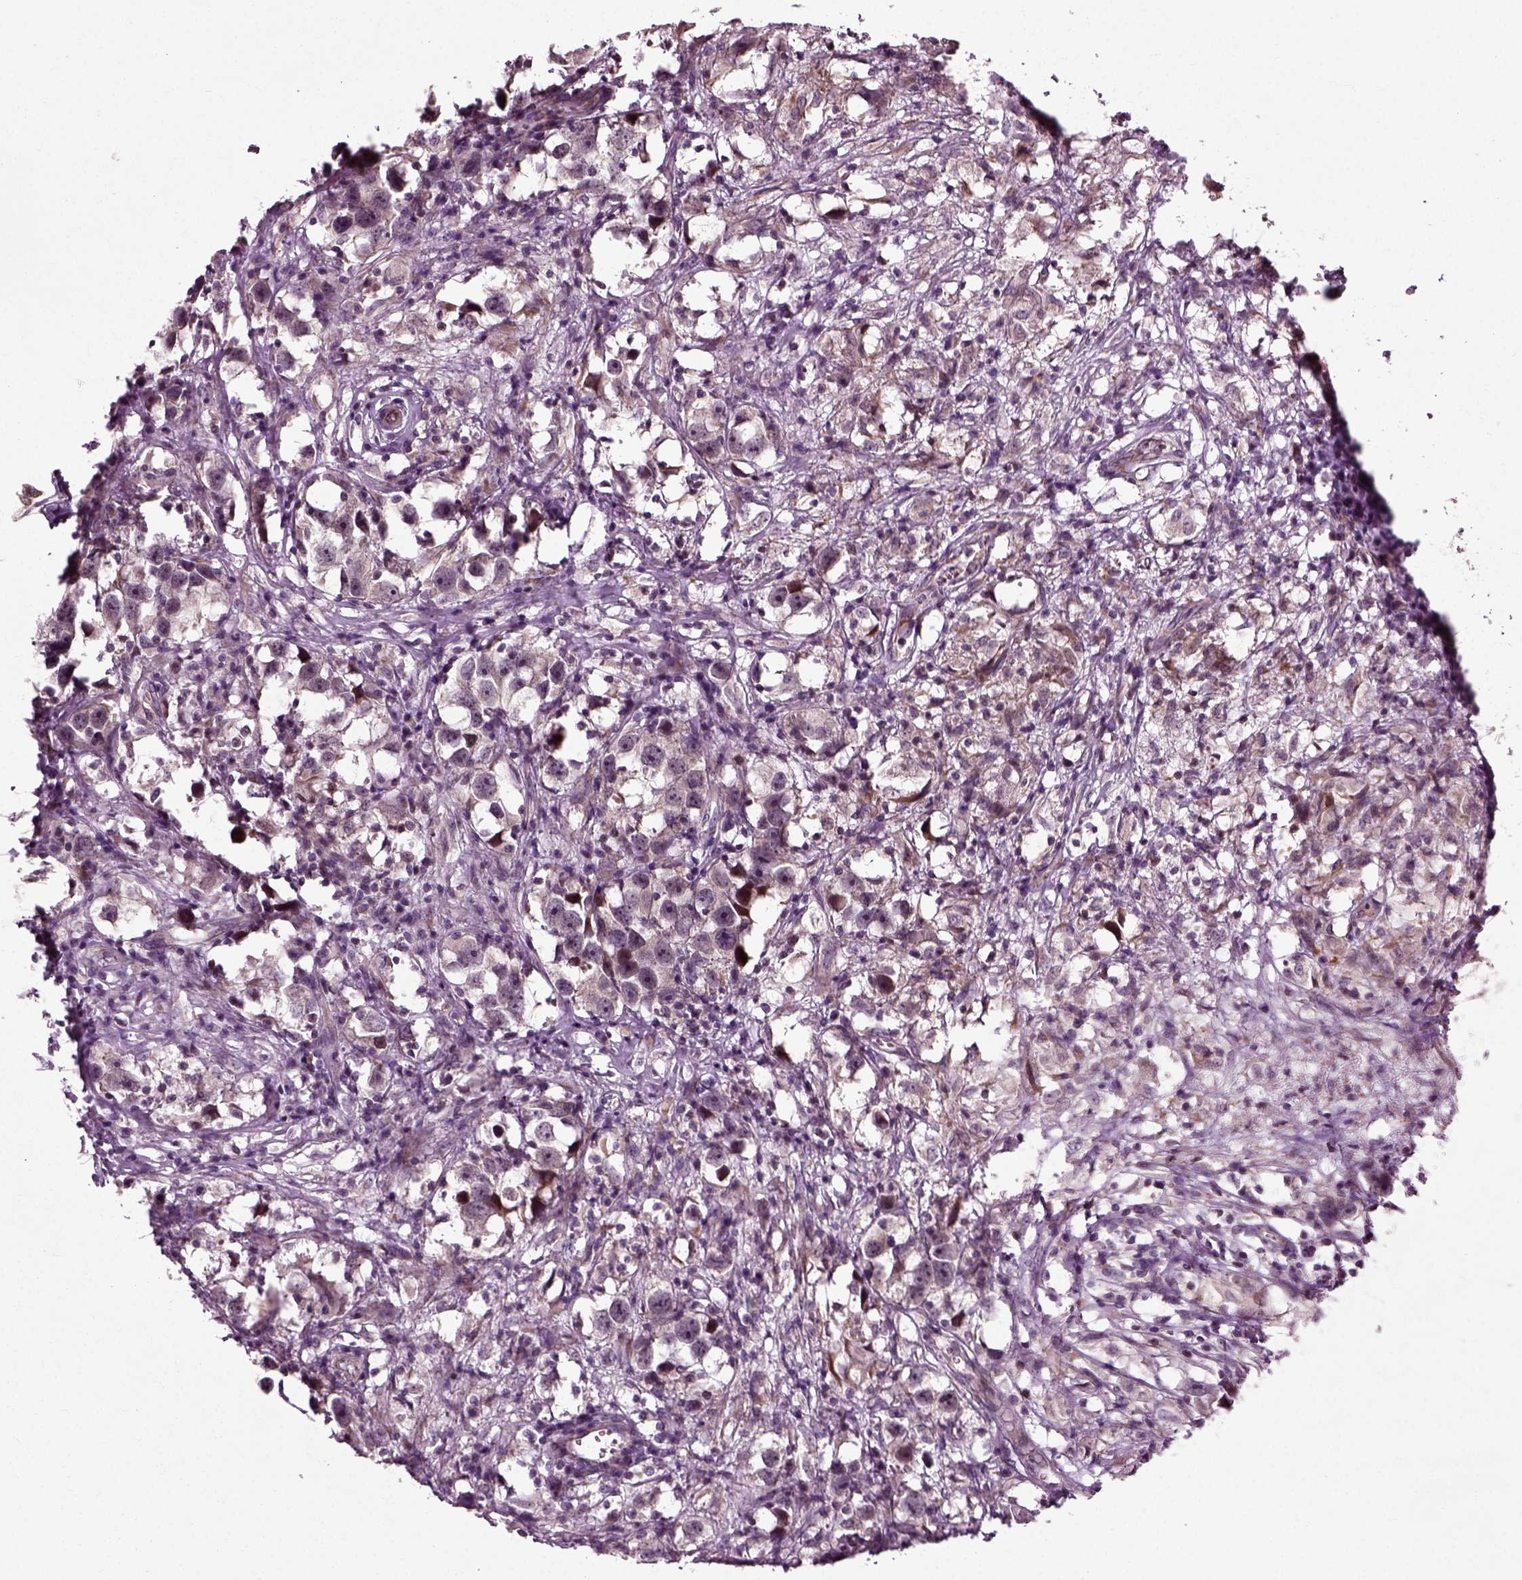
{"staining": {"intensity": "negative", "quantity": "none", "location": "none"}, "tissue": "testis cancer", "cell_type": "Tumor cells", "image_type": "cancer", "snomed": [{"axis": "morphology", "description": "Seminoma, NOS"}, {"axis": "topography", "description": "Testis"}], "caption": "An immunohistochemistry photomicrograph of testis cancer is shown. There is no staining in tumor cells of testis cancer.", "gene": "PLCD3", "patient": {"sex": "male", "age": 49}}